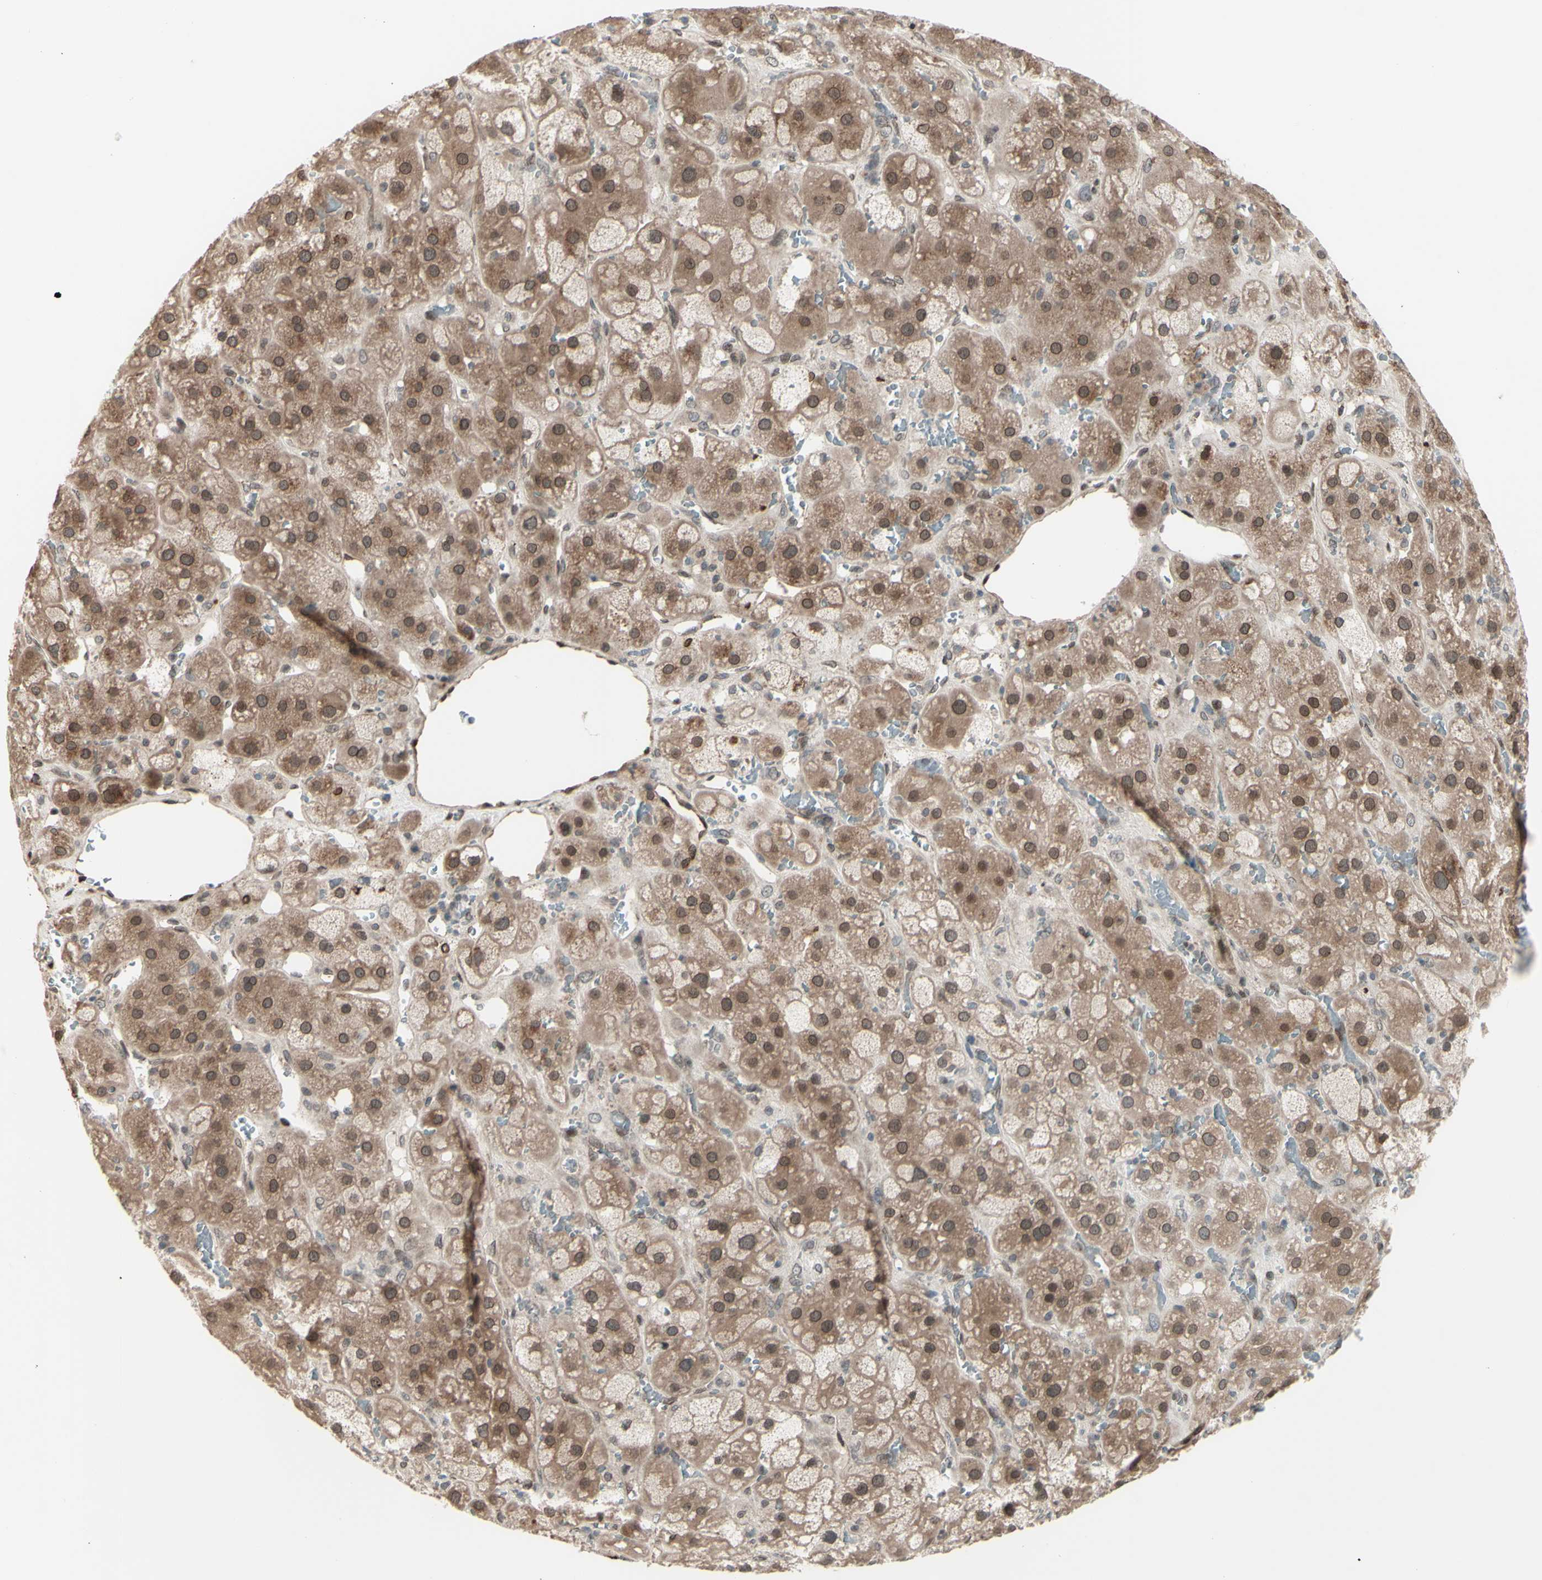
{"staining": {"intensity": "moderate", "quantity": ">75%", "location": "cytoplasmic/membranous,nuclear"}, "tissue": "adrenal gland", "cell_type": "Glandular cells", "image_type": "normal", "snomed": [{"axis": "morphology", "description": "Normal tissue, NOS"}, {"axis": "topography", "description": "Adrenal gland"}], "caption": "Unremarkable adrenal gland exhibits moderate cytoplasmic/membranous,nuclear expression in about >75% of glandular cells.", "gene": "MLF2", "patient": {"sex": "female", "age": 47}}